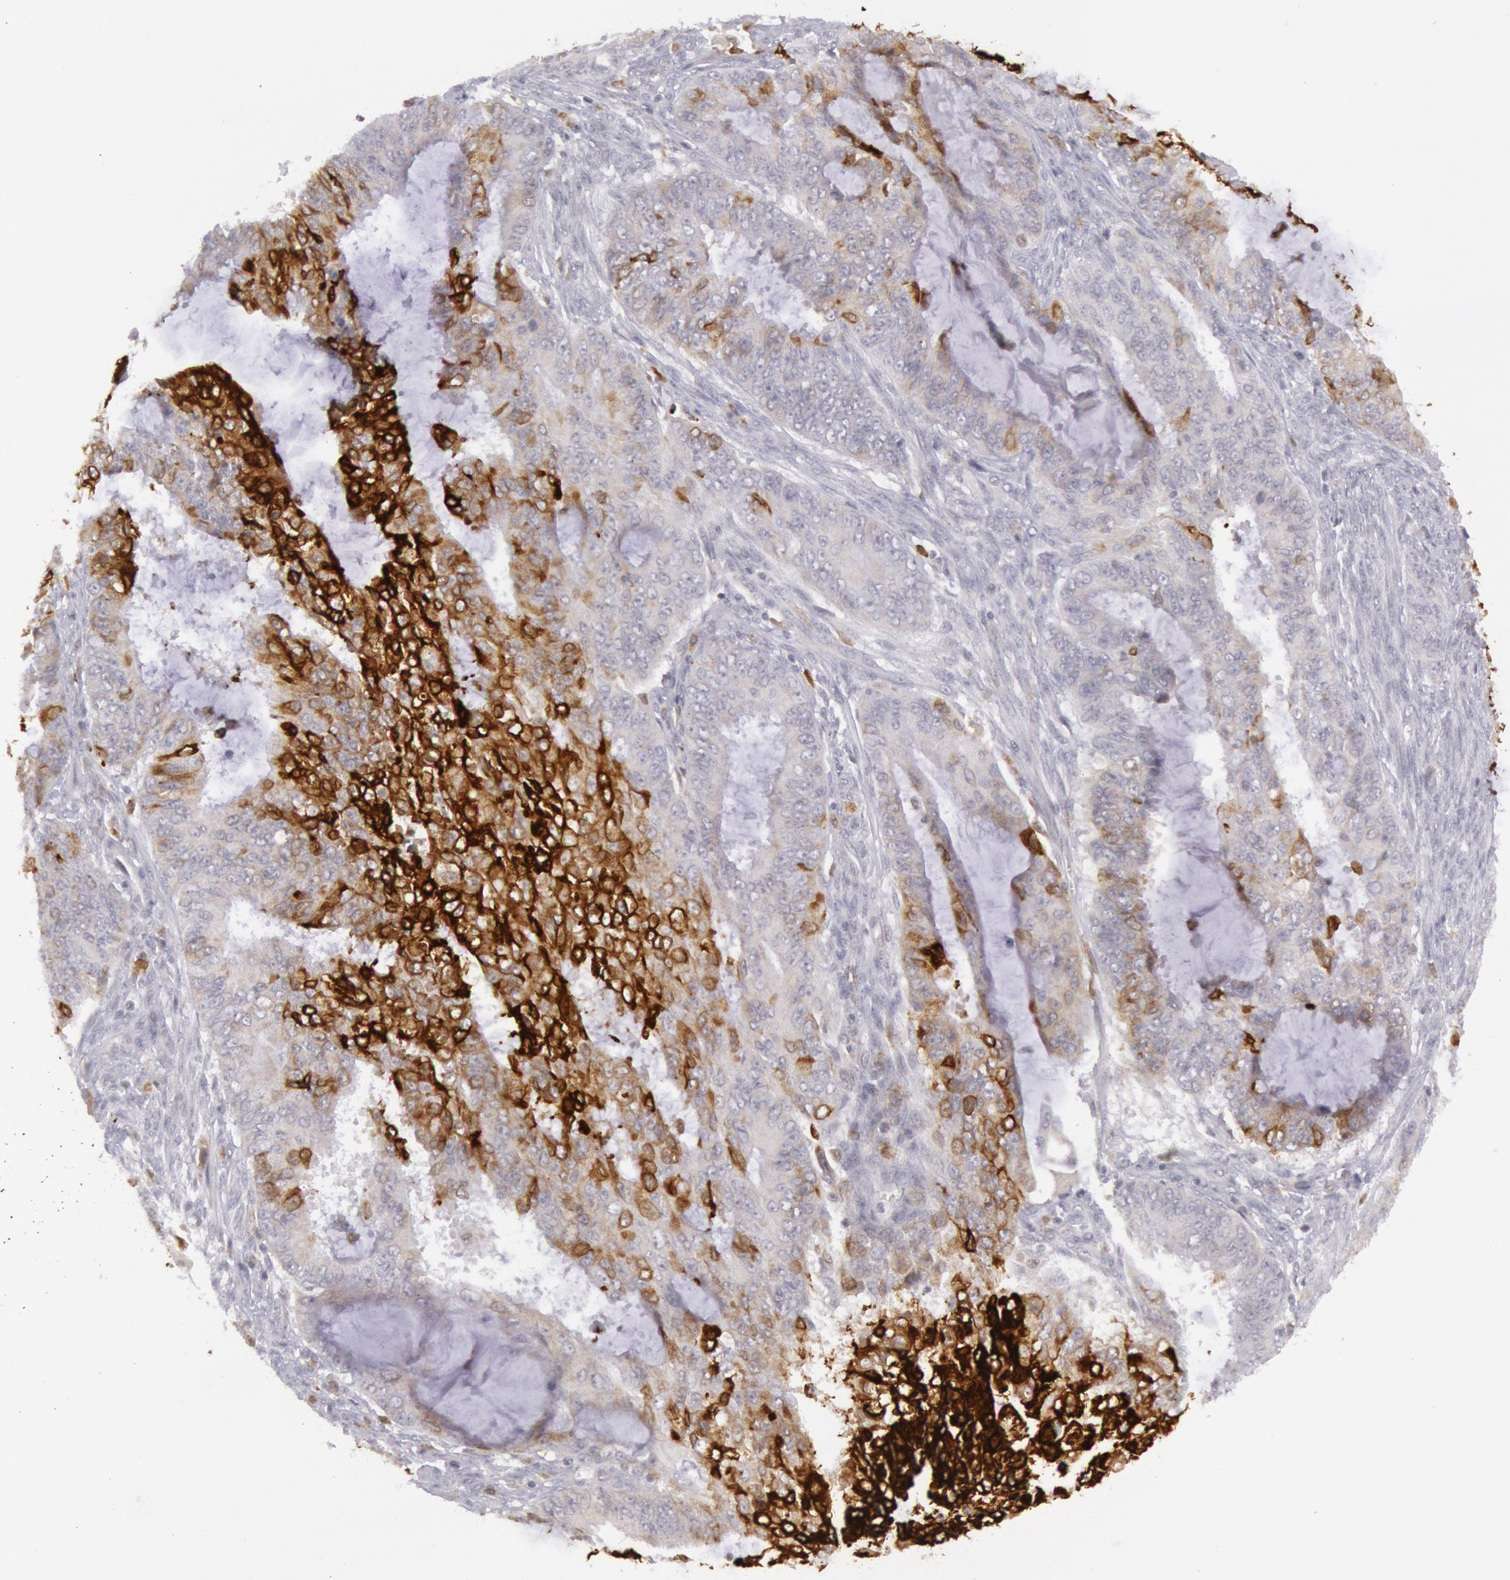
{"staining": {"intensity": "strong", "quantity": "25%-75%", "location": "cytoplasmic/membranous"}, "tissue": "endometrial cancer", "cell_type": "Tumor cells", "image_type": "cancer", "snomed": [{"axis": "morphology", "description": "Adenocarcinoma, NOS"}, {"axis": "topography", "description": "Endometrium"}], "caption": "This is a histology image of immunohistochemistry staining of endometrial cancer, which shows strong expression in the cytoplasmic/membranous of tumor cells.", "gene": "PTGS2", "patient": {"sex": "female", "age": 75}}